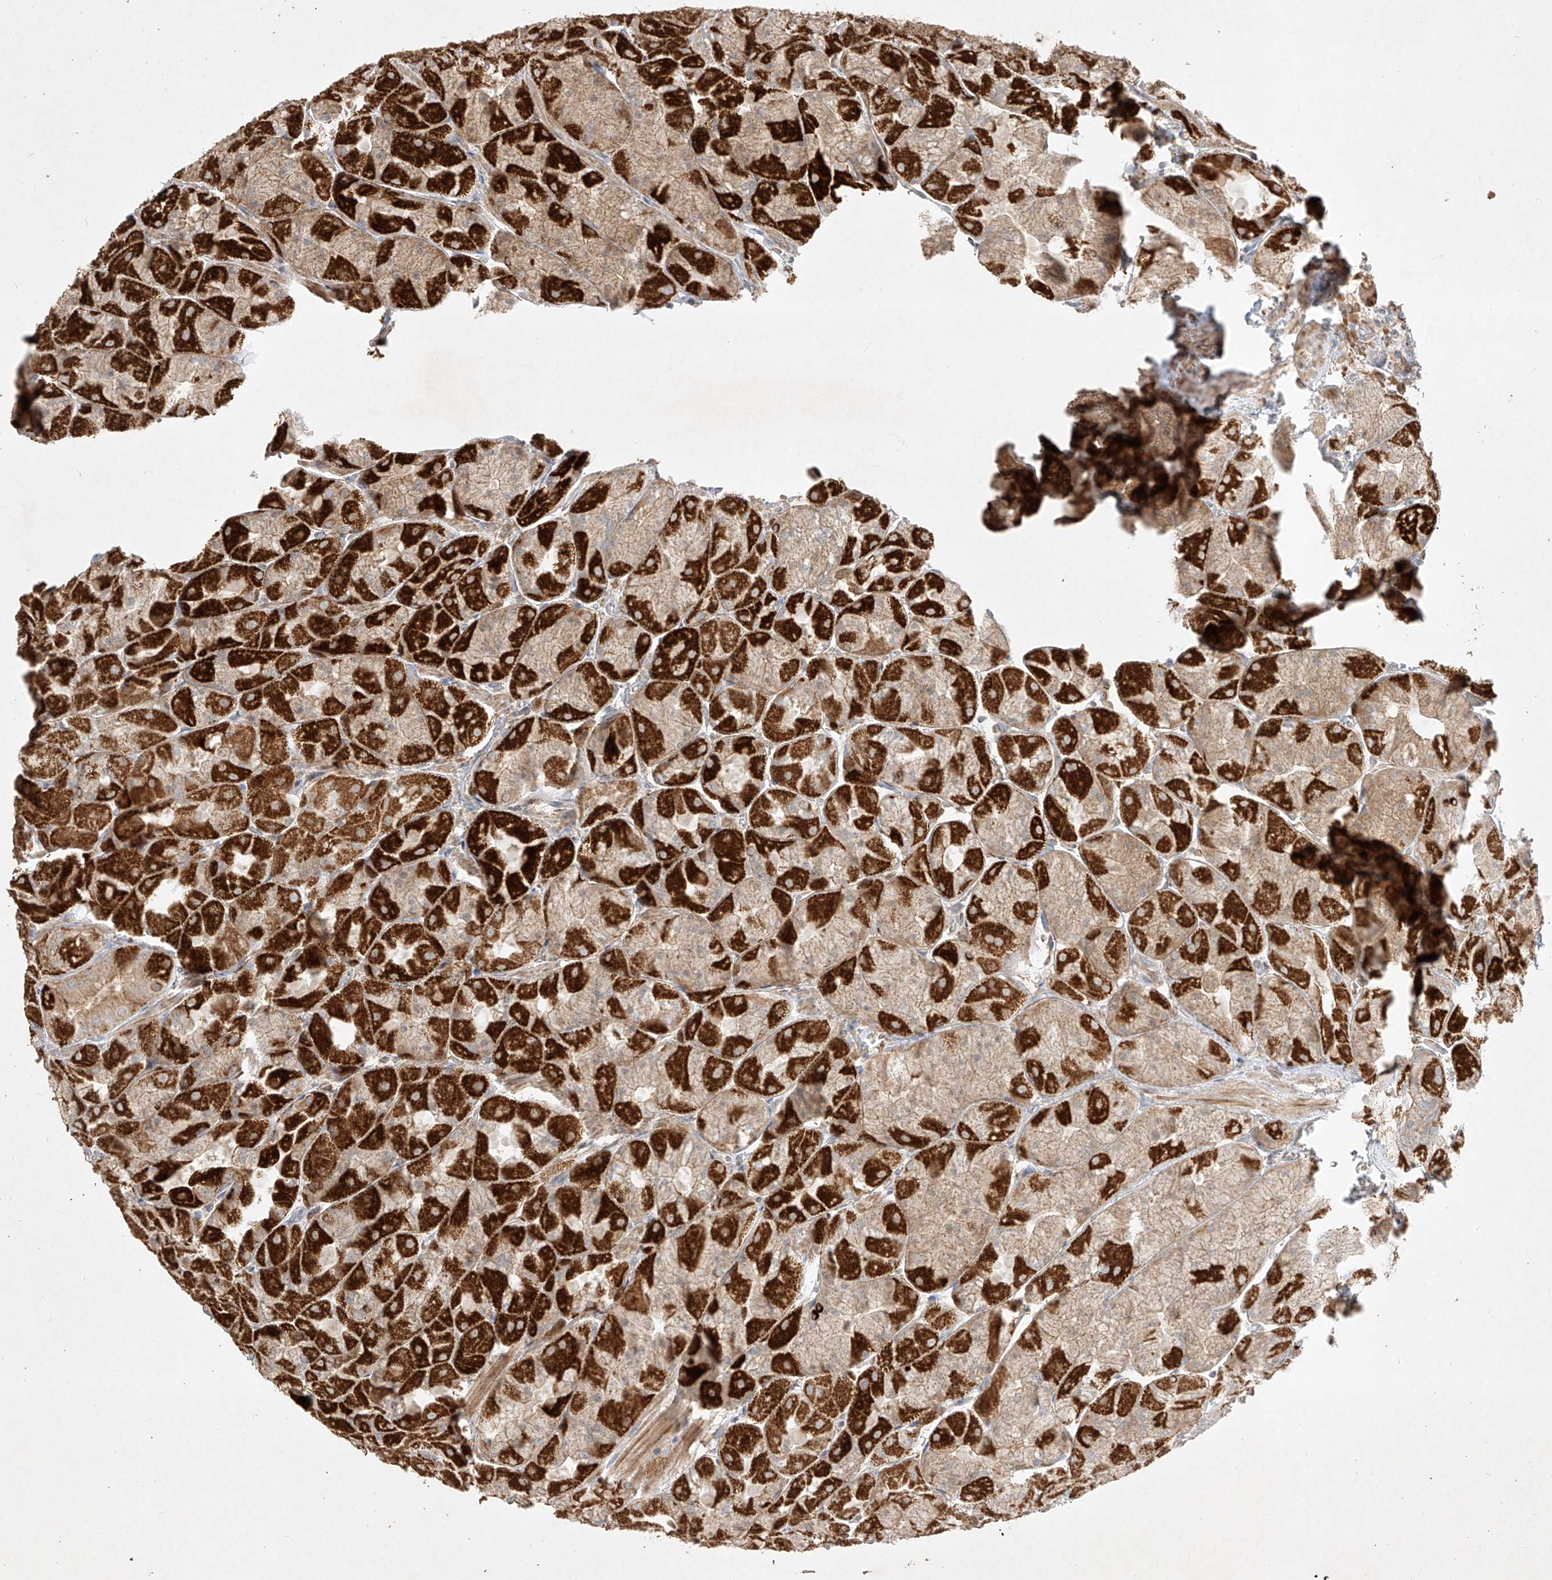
{"staining": {"intensity": "strong", "quantity": "25%-75%", "location": "cytoplasmic/membranous"}, "tissue": "stomach", "cell_type": "Glandular cells", "image_type": "normal", "snomed": [{"axis": "morphology", "description": "Normal tissue, NOS"}, {"axis": "topography", "description": "Stomach"}], "caption": "IHC photomicrograph of normal stomach: stomach stained using immunohistochemistry (IHC) demonstrates high levels of strong protein expression localized specifically in the cytoplasmic/membranous of glandular cells, appearing as a cytoplasmic/membranous brown color.", "gene": "KPNA7", "patient": {"sex": "female", "age": 61}}